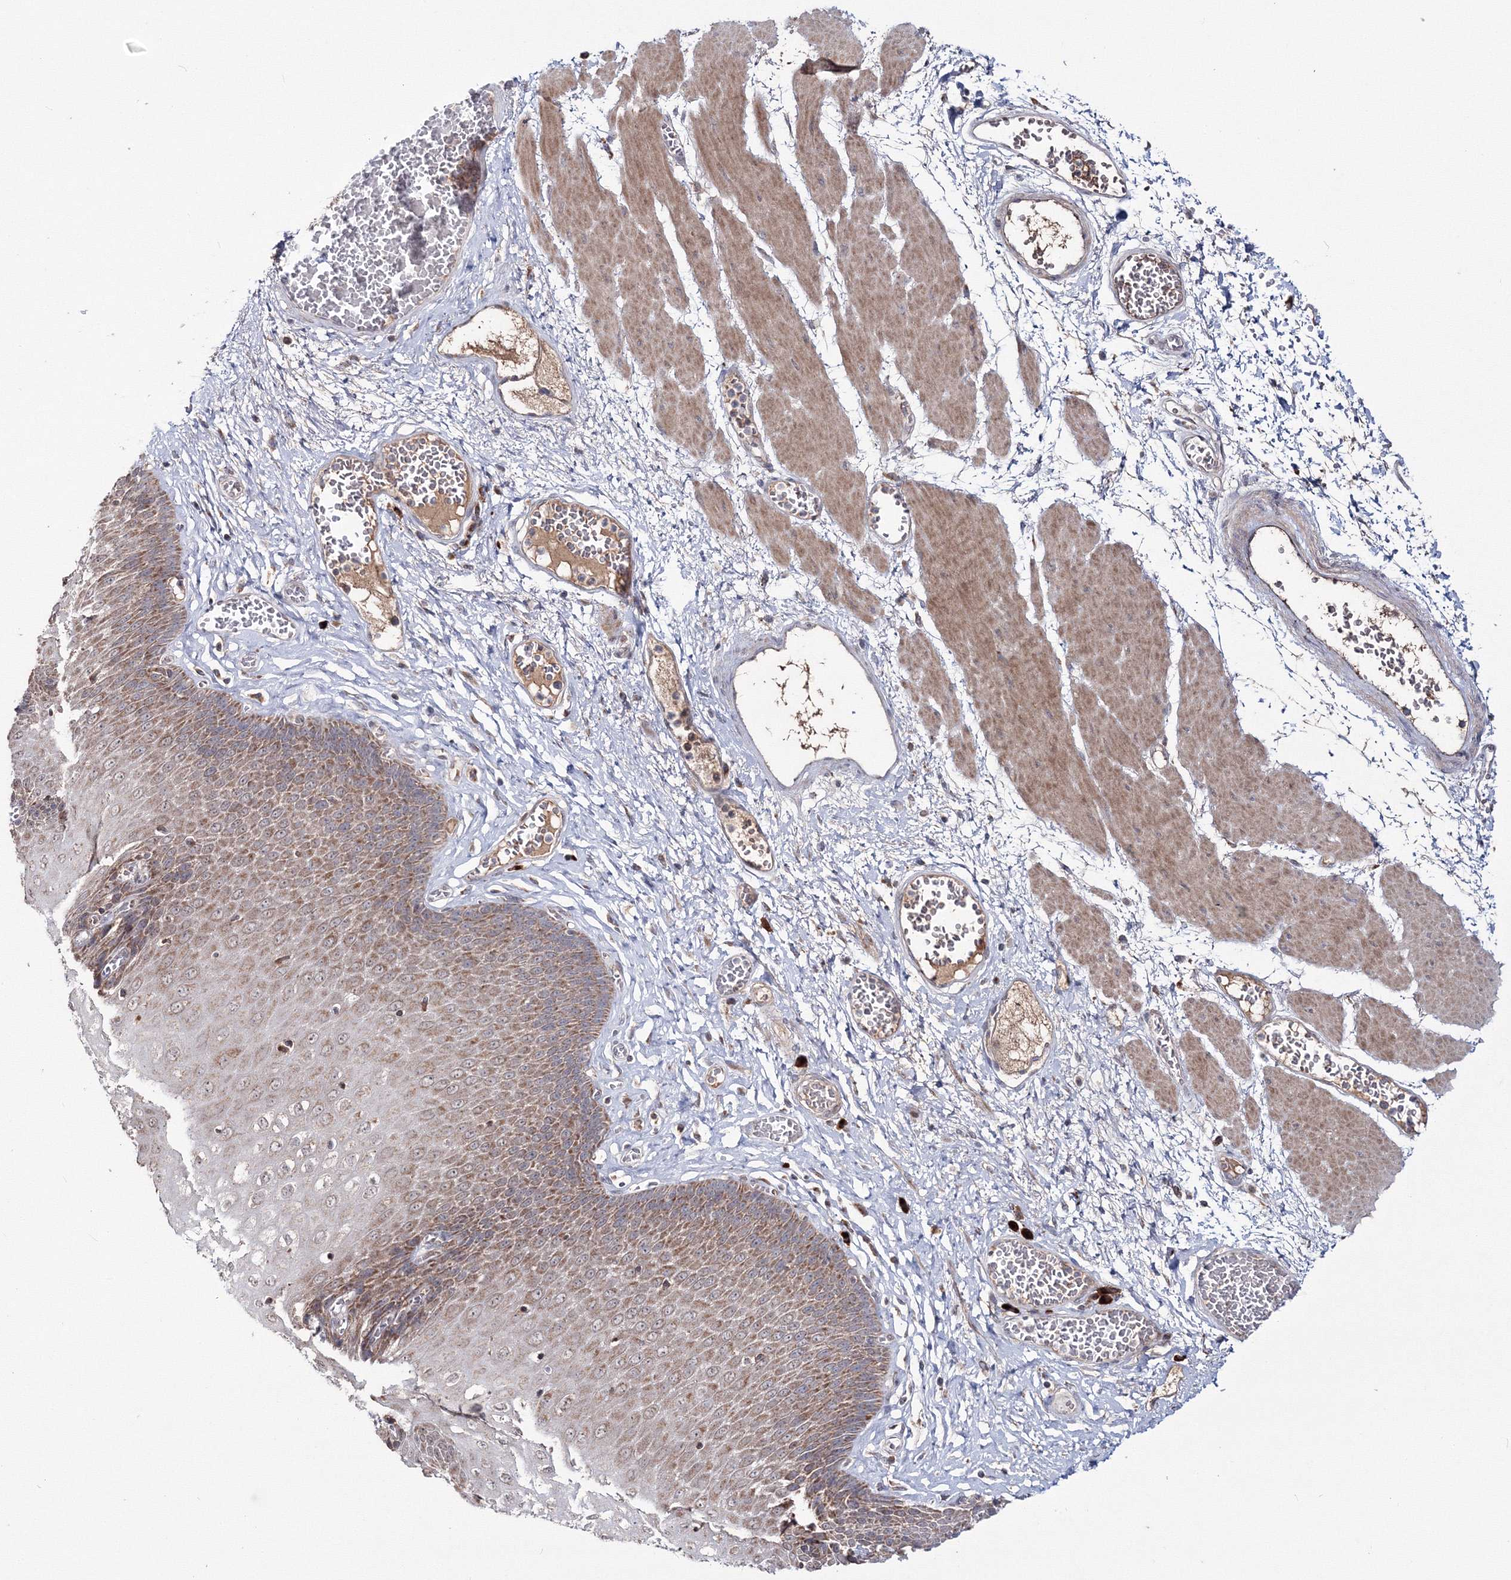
{"staining": {"intensity": "moderate", "quantity": ">75%", "location": "cytoplasmic/membranous"}, "tissue": "esophagus", "cell_type": "Squamous epithelial cells", "image_type": "normal", "snomed": [{"axis": "morphology", "description": "Normal tissue, NOS"}, {"axis": "topography", "description": "Esophagus"}], "caption": "IHC (DAB (3,3'-diaminobenzidine)) staining of benign human esophagus demonstrates moderate cytoplasmic/membranous protein expression in about >75% of squamous epithelial cells.", "gene": "PEX13", "patient": {"sex": "male", "age": 60}}